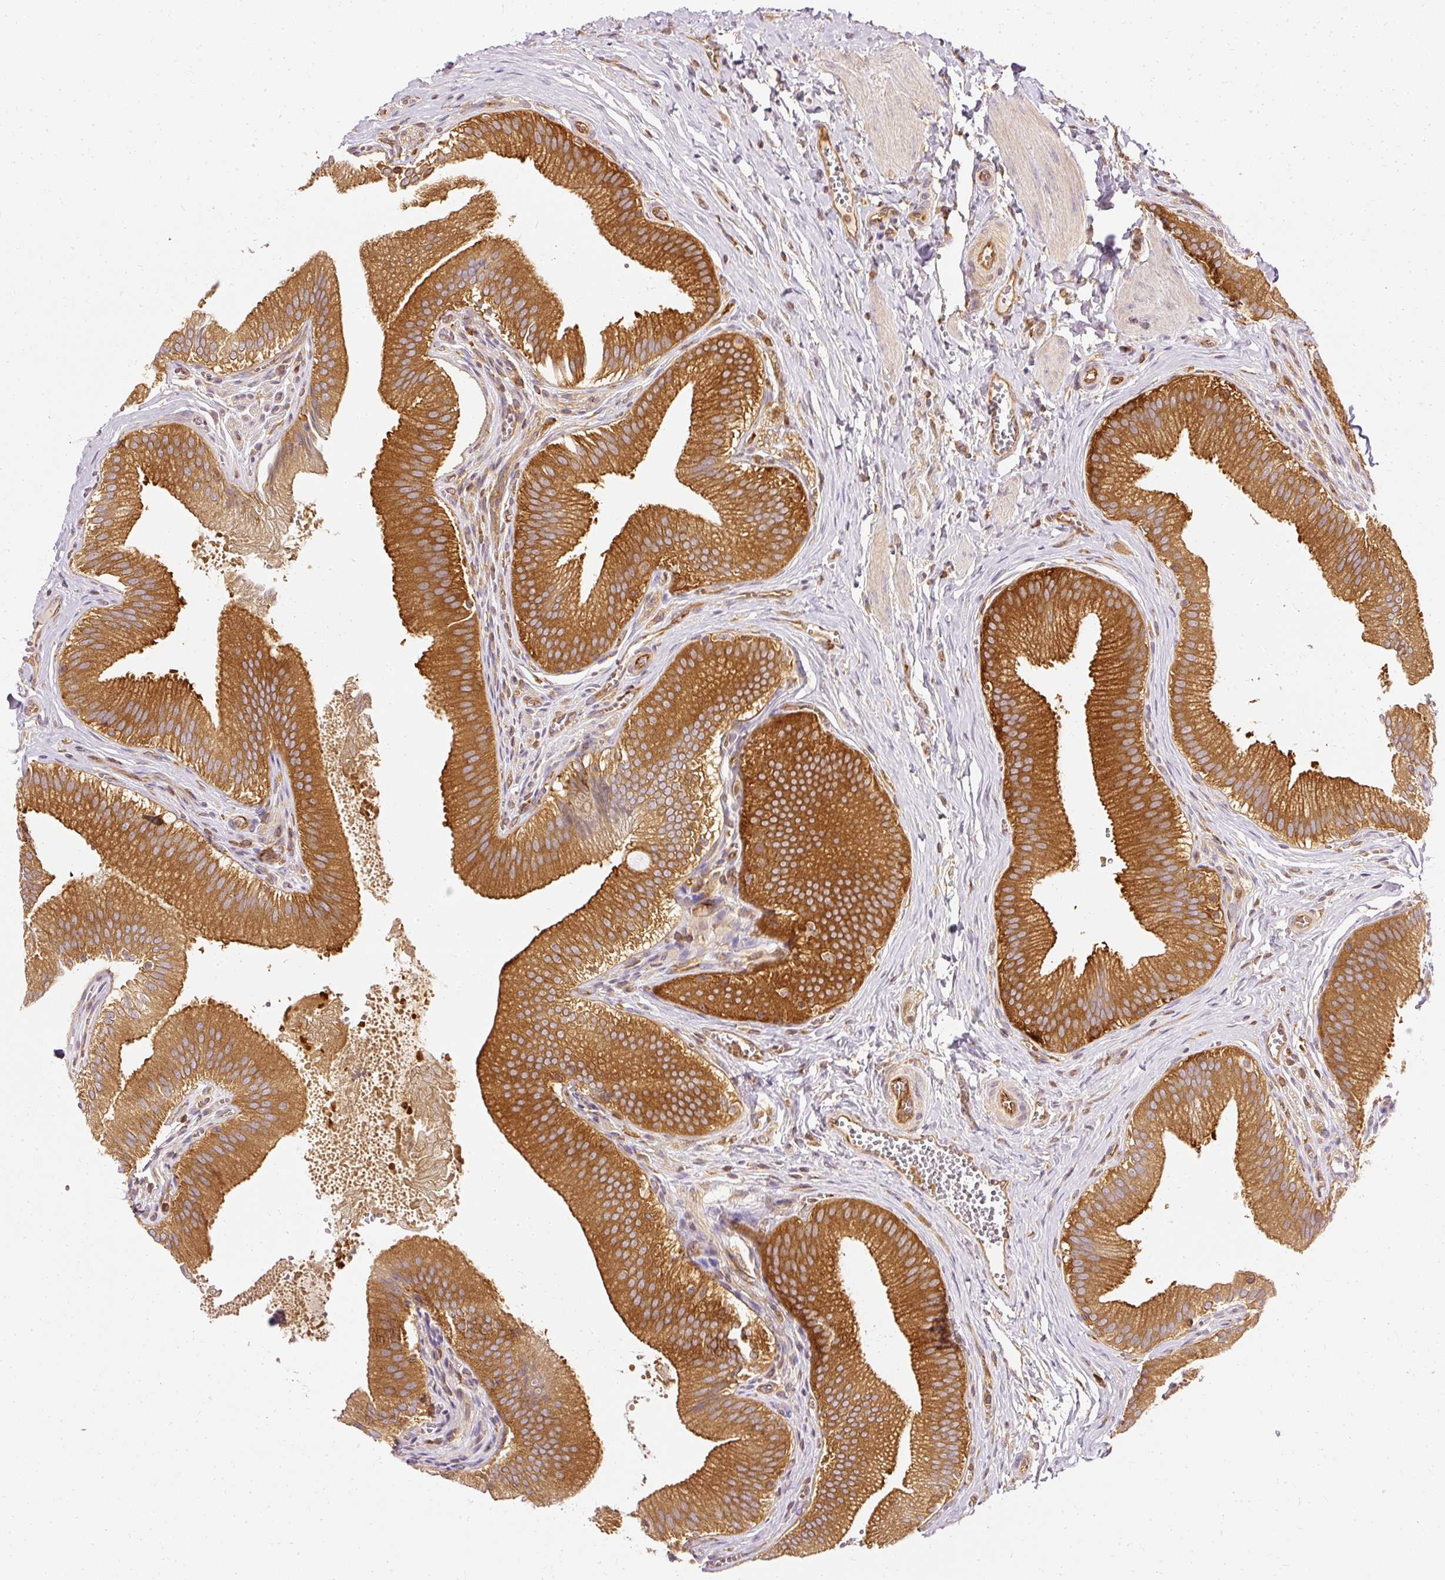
{"staining": {"intensity": "strong", "quantity": ">75%", "location": "cytoplasmic/membranous"}, "tissue": "gallbladder", "cell_type": "Glandular cells", "image_type": "normal", "snomed": [{"axis": "morphology", "description": "Normal tissue, NOS"}, {"axis": "topography", "description": "Gallbladder"}], "caption": "IHC image of unremarkable gallbladder: gallbladder stained using IHC shows high levels of strong protein expression localized specifically in the cytoplasmic/membranous of glandular cells, appearing as a cytoplasmic/membranous brown color.", "gene": "ARMH3", "patient": {"sex": "male", "age": 17}}